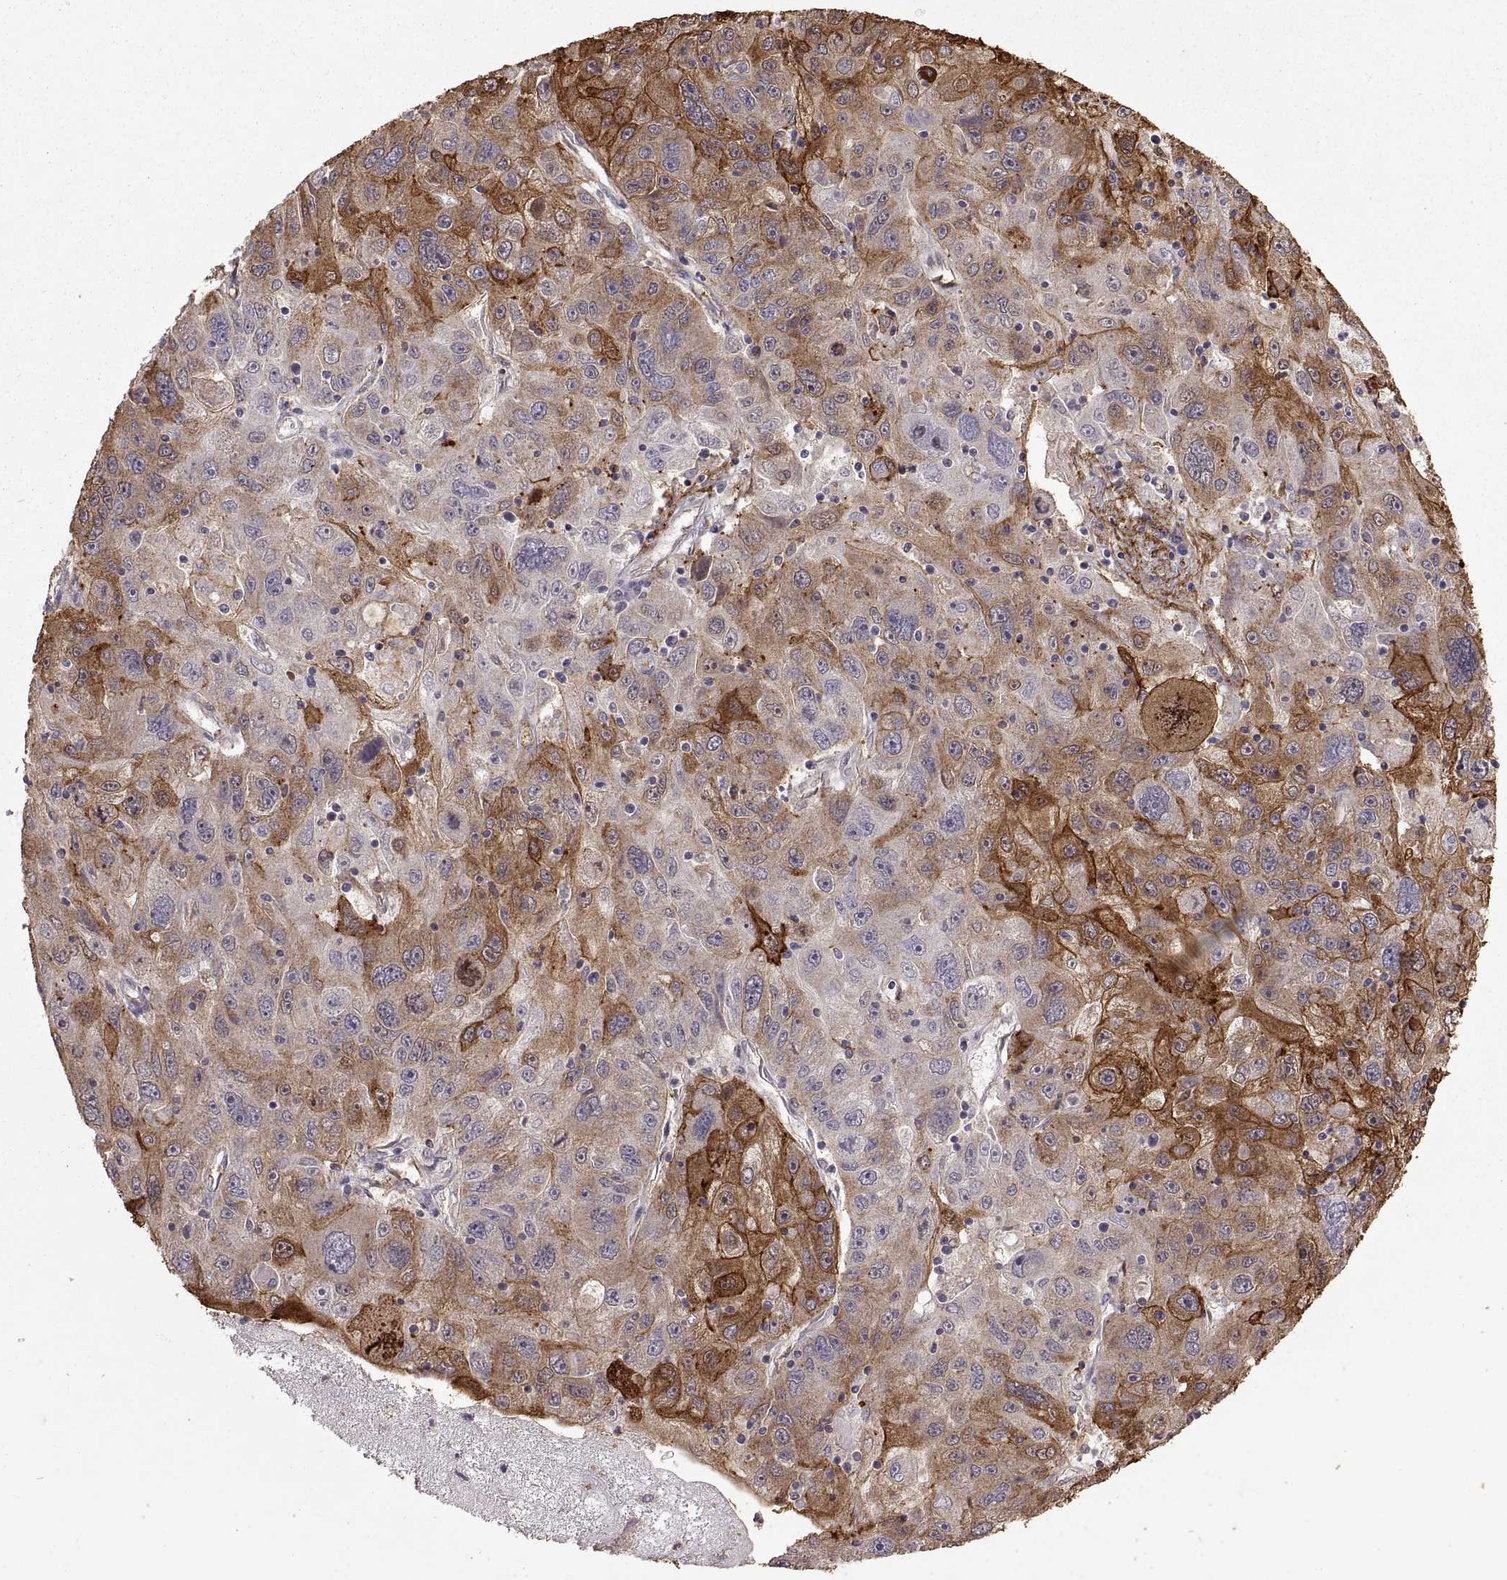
{"staining": {"intensity": "moderate", "quantity": ">75%", "location": "cytoplasmic/membranous"}, "tissue": "stomach cancer", "cell_type": "Tumor cells", "image_type": "cancer", "snomed": [{"axis": "morphology", "description": "Adenocarcinoma, NOS"}, {"axis": "topography", "description": "Stomach"}], "caption": "Immunohistochemical staining of human adenocarcinoma (stomach) demonstrates medium levels of moderate cytoplasmic/membranous protein expression in approximately >75% of tumor cells. (DAB IHC, brown staining for protein, blue staining for nuclei).", "gene": "S100A10", "patient": {"sex": "male", "age": 56}}